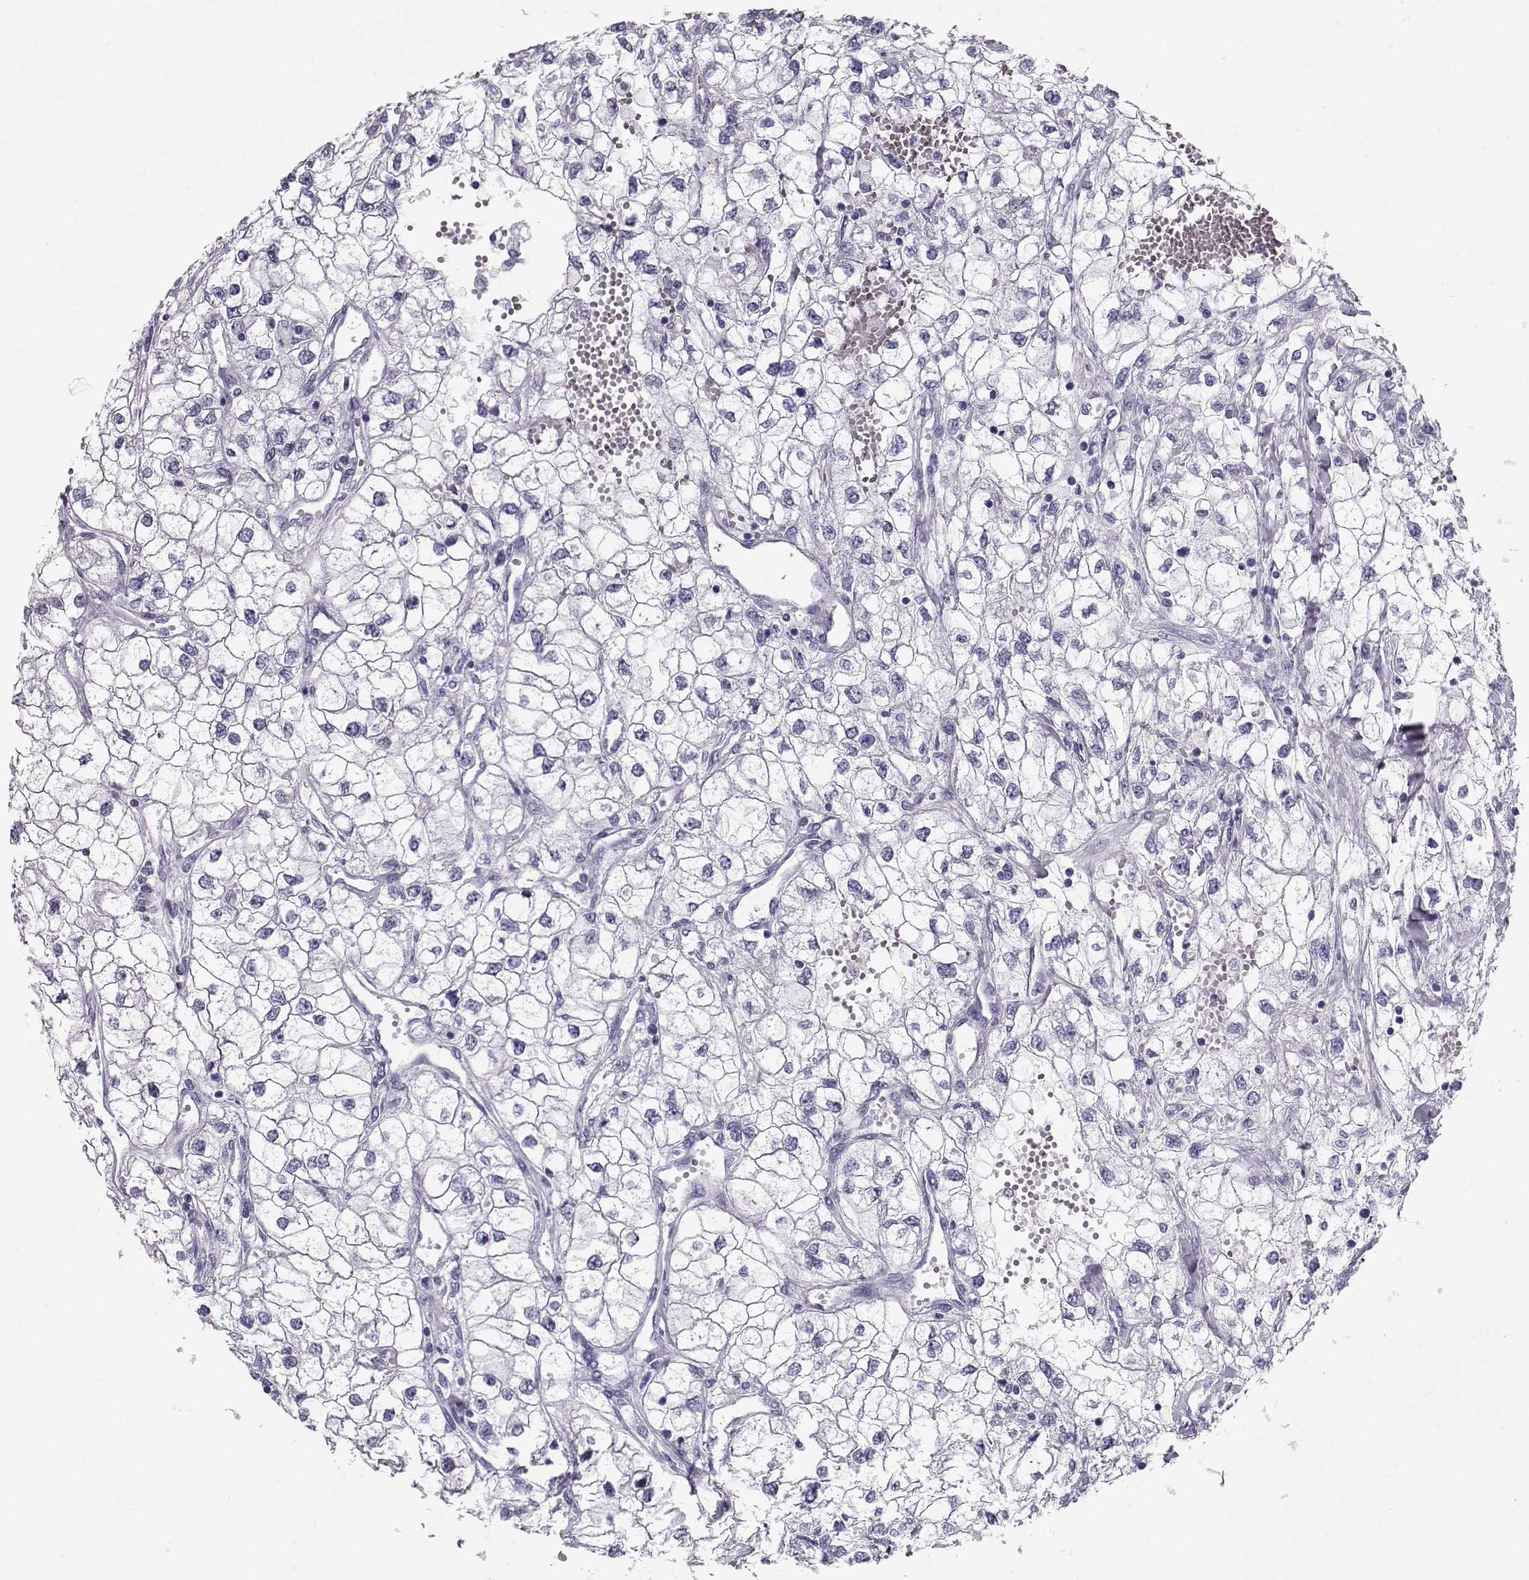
{"staining": {"intensity": "negative", "quantity": "none", "location": "none"}, "tissue": "renal cancer", "cell_type": "Tumor cells", "image_type": "cancer", "snomed": [{"axis": "morphology", "description": "Adenocarcinoma, NOS"}, {"axis": "topography", "description": "Kidney"}], "caption": "Tumor cells are negative for brown protein staining in renal adenocarcinoma.", "gene": "RD3", "patient": {"sex": "male", "age": 59}}